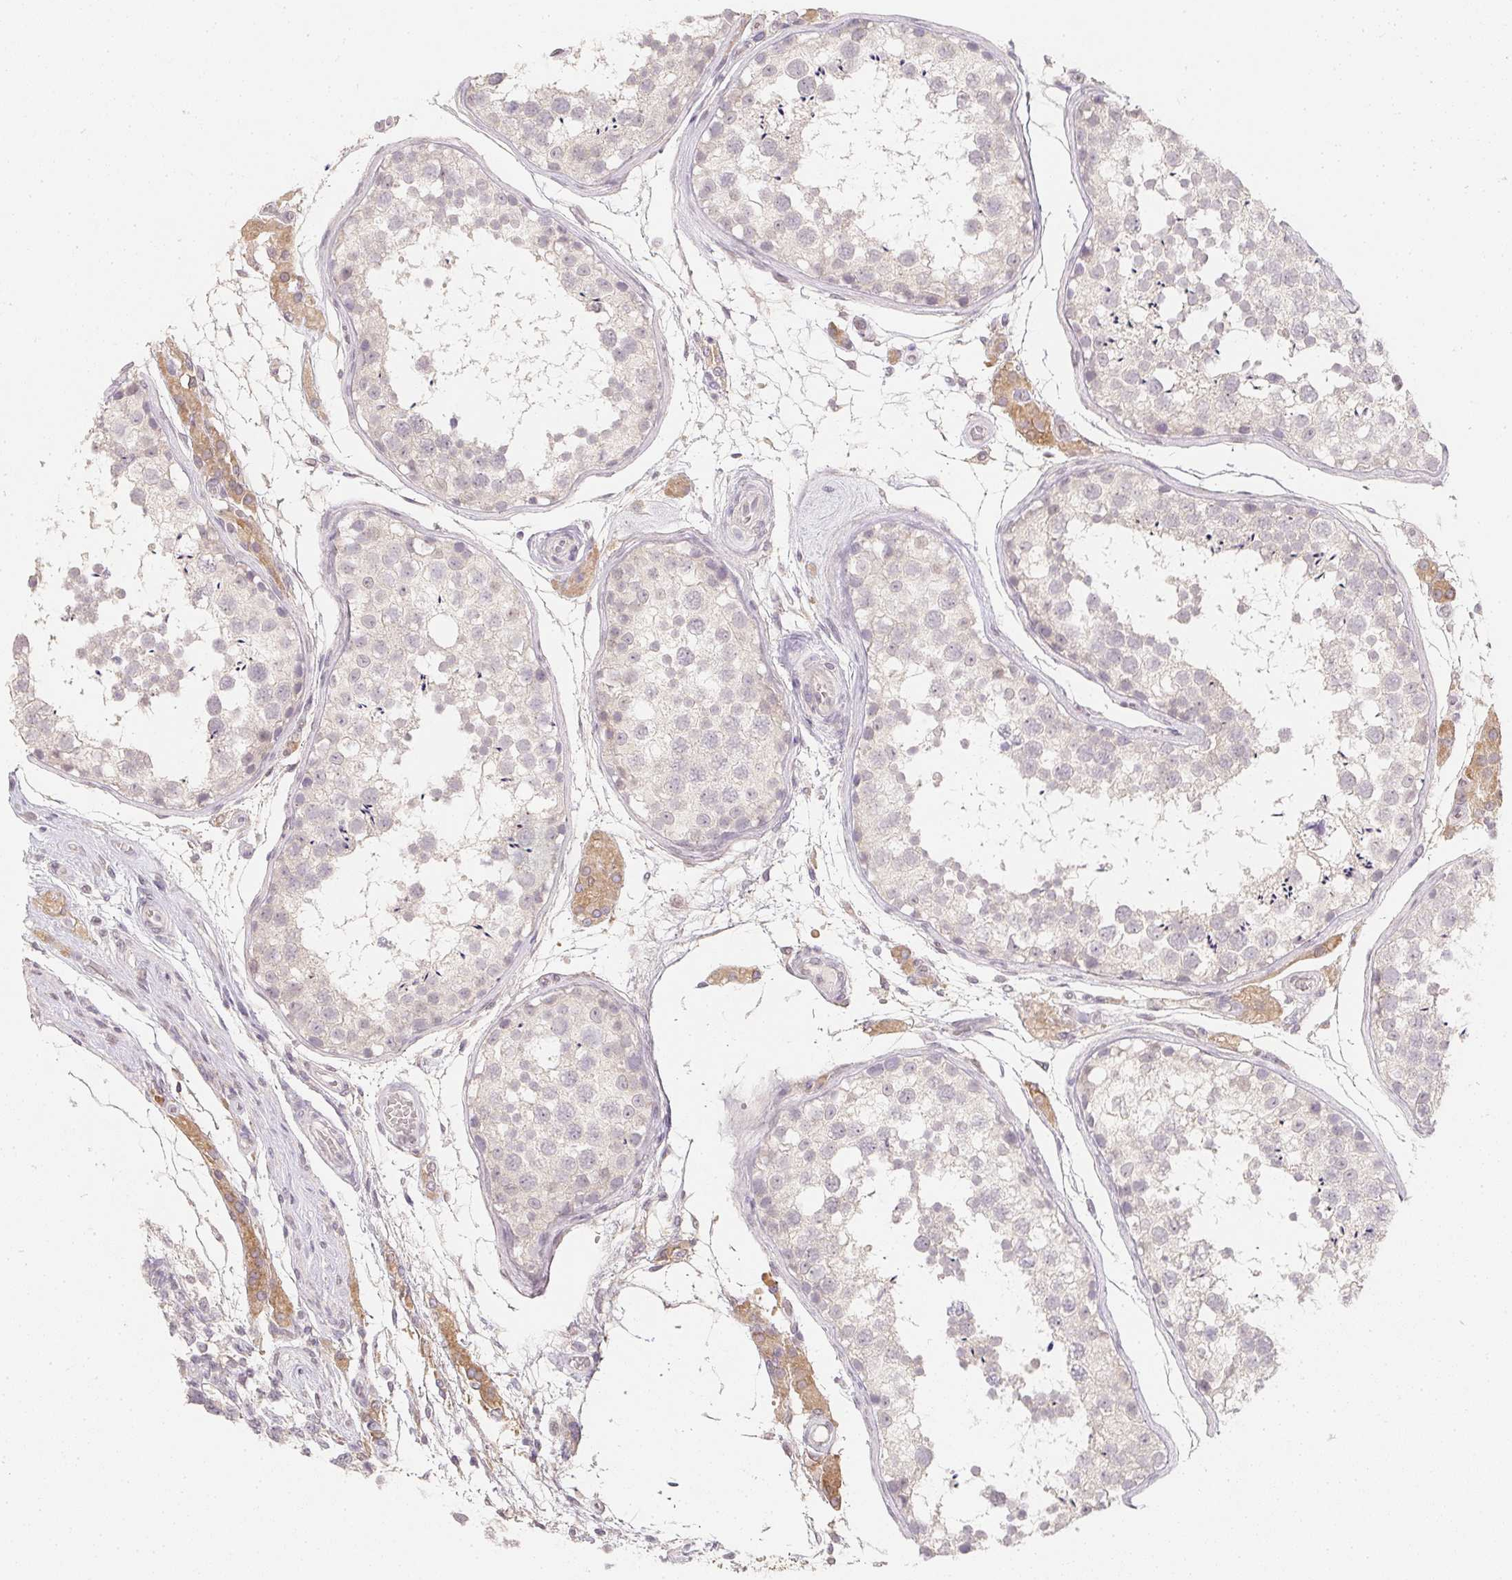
{"staining": {"intensity": "negative", "quantity": "none", "location": "none"}, "tissue": "testis", "cell_type": "Cells in seminiferous ducts", "image_type": "normal", "snomed": [{"axis": "morphology", "description": "Normal tissue, NOS"}, {"axis": "morphology", "description": "Seminoma, NOS"}, {"axis": "topography", "description": "Testis"}], "caption": "A micrograph of testis stained for a protein reveals no brown staining in cells in seminiferous ducts.", "gene": "SOAT1", "patient": {"sex": "male", "age": 29}}